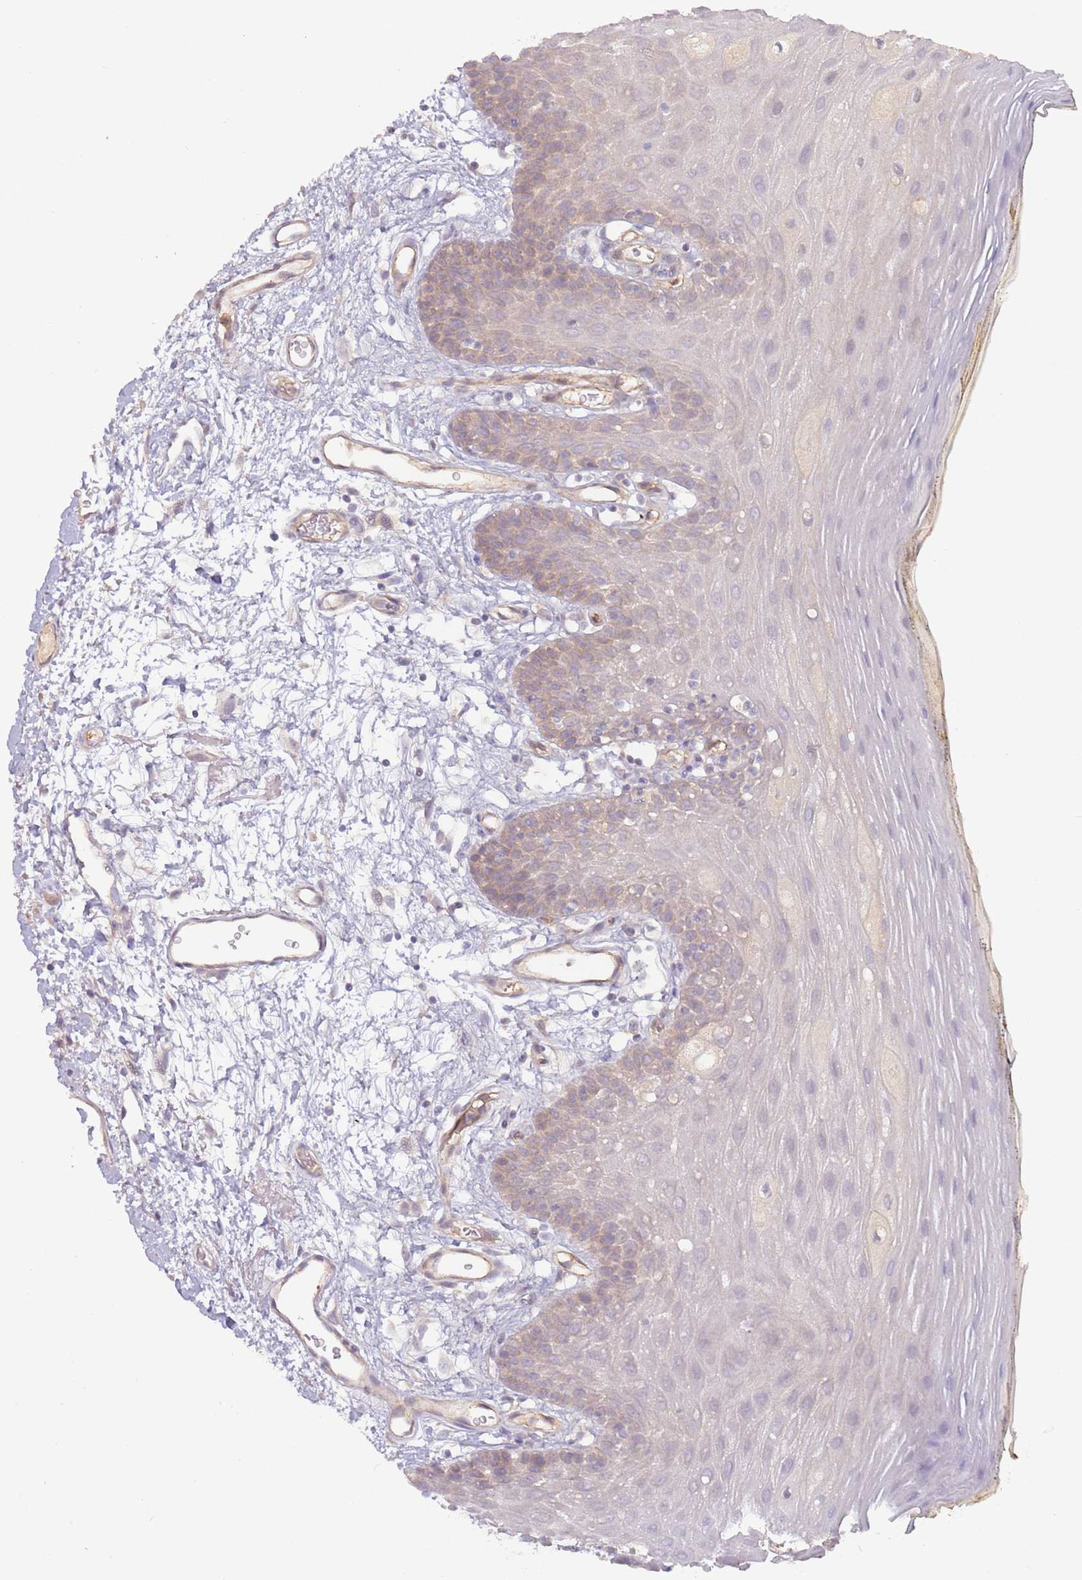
{"staining": {"intensity": "weak", "quantity": "<25%", "location": "cytoplasmic/membranous"}, "tissue": "oral mucosa", "cell_type": "Squamous epithelial cells", "image_type": "normal", "snomed": [{"axis": "morphology", "description": "Normal tissue, NOS"}, {"axis": "topography", "description": "Oral tissue"}, {"axis": "topography", "description": "Tounge, NOS"}], "caption": "This is an immunohistochemistry histopathology image of normal human oral mucosa. There is no positivity in squamous epithelial cells.", "gene": "SAV1", "patient": {"sex": "female", "age": 81}}